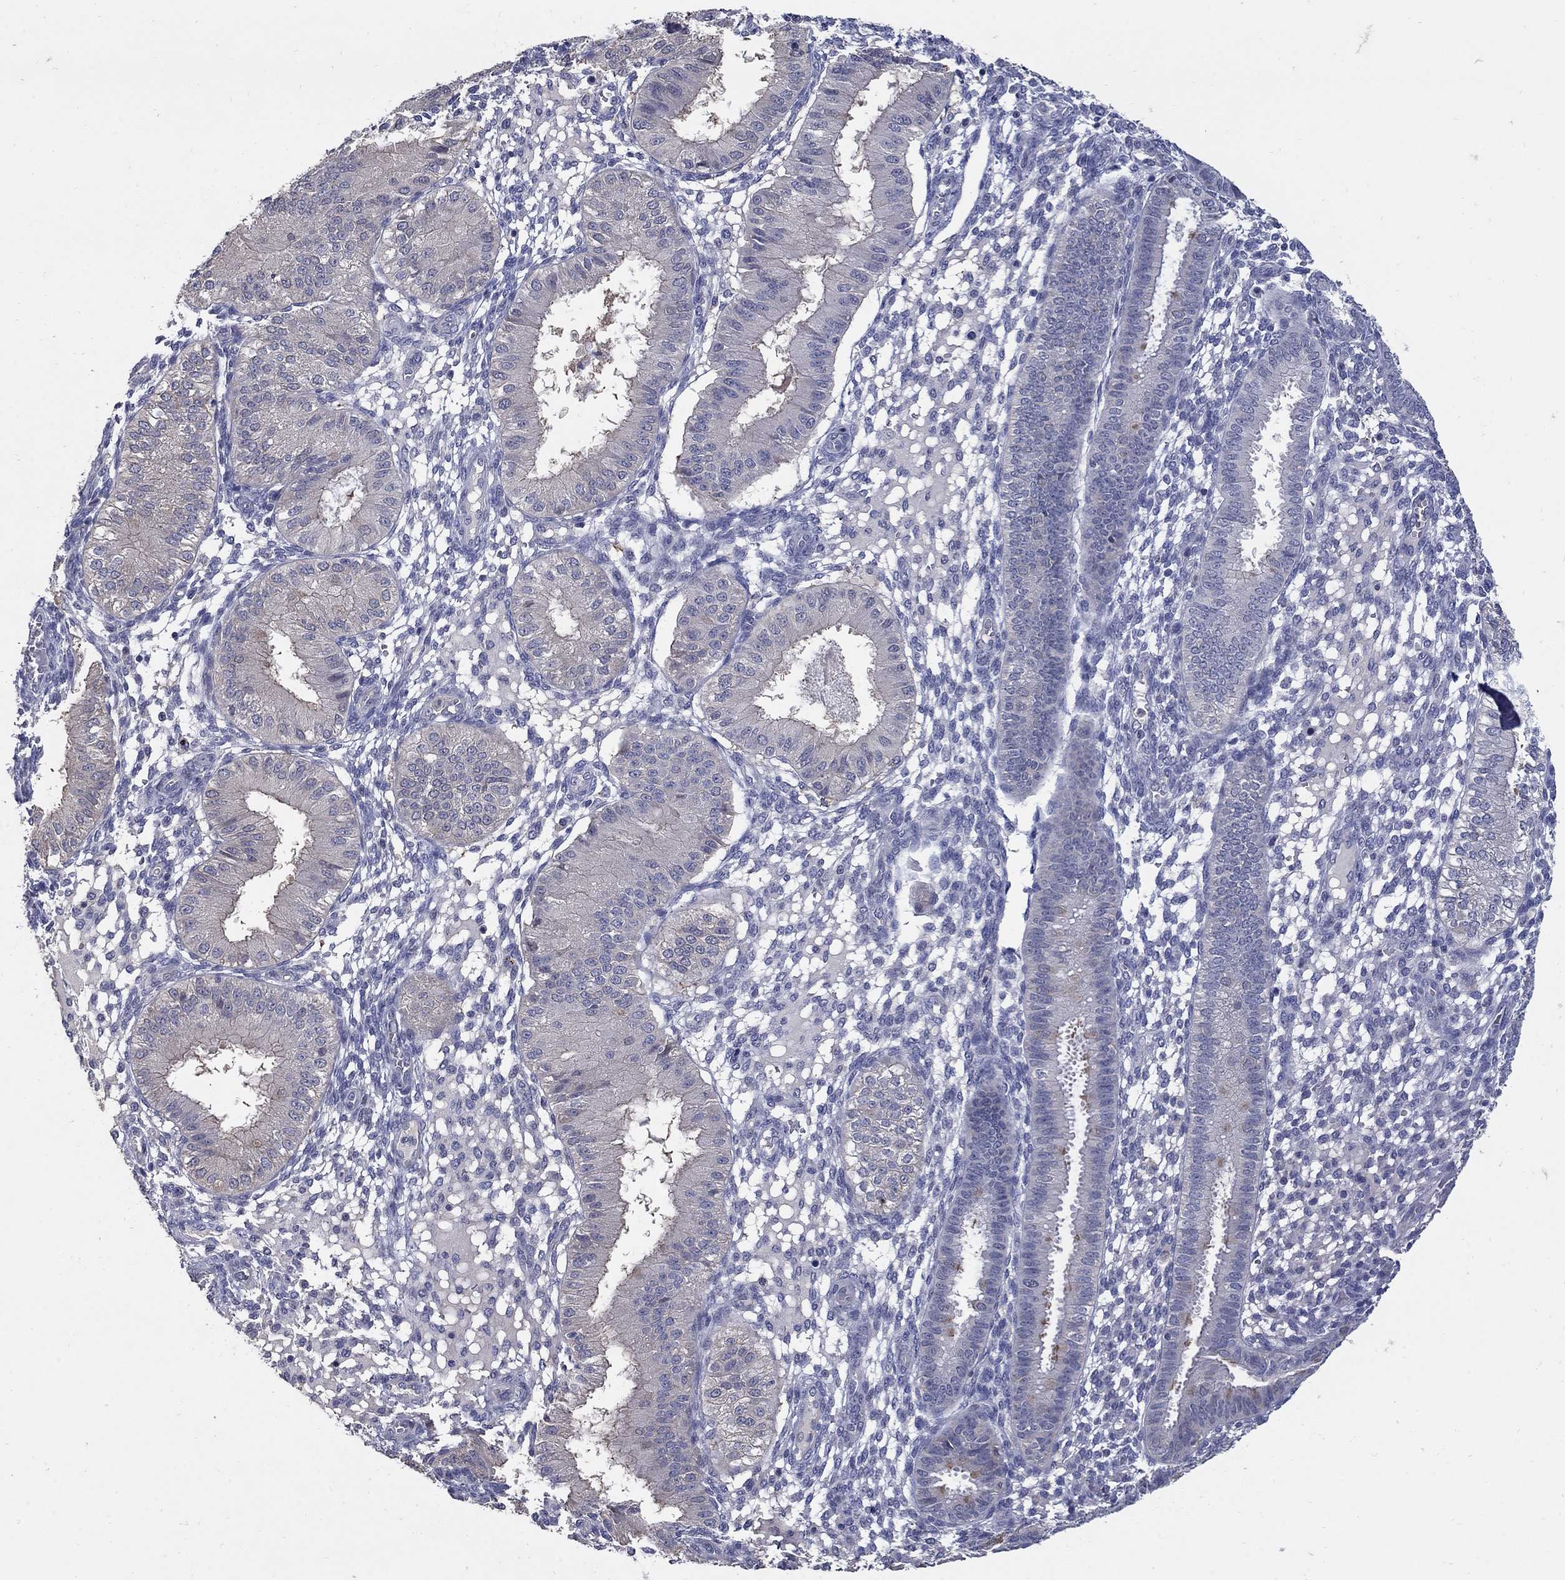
{"staining": {"intensity": "negative", "quantity": "none", "location": "none"}, "tissue": "endometrium", "cell_type": "Cells in endometrial stroma", "image_type": "normal", "snomed": [{"axis": "morphology", "description": "Normal tissue, NOS"}, {"axis": "topography", "description": "Endometrium"}], "caption": "Photomicrograph shows no protein positivity in cells in endometrial stroma of unremarkable endometrium.", "gene": "CETN1", "patient": {"sex": "female", "age": 43}}